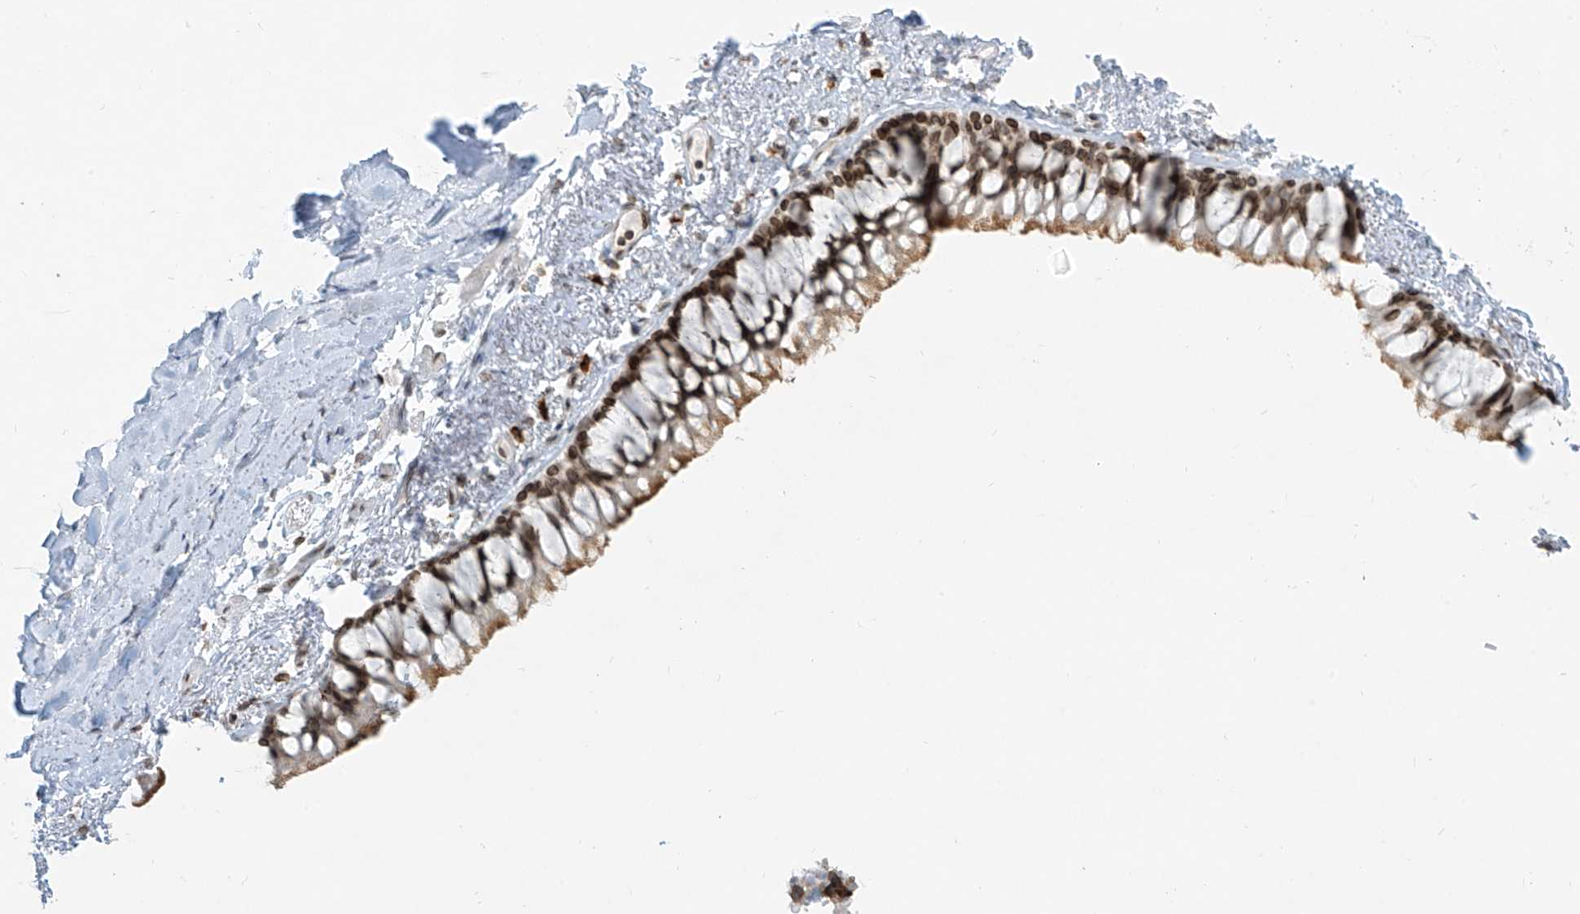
{"staining": {"intensity": "moderate", "quantity": ">75%", "location": "cytoplasmic/membranous,nuclear"}, "tissue": "bronchus", "cell_type": "Respiratory epithelial cells", "image_type": "normal", "snomed": [{"axis": "morphology", "description": "Normal tissue, NOS"}, {"axis": "topography", "description": "Cartilage tissue"}, {"axis": "topography", "description": "Bronchus"}], "caption": "Protein staining demonstrates moderate cytoplasmic/membranous,nuclear expression in approximately >75% of respiratory epithelial cells in normal bronchus. The staining was performed using DAB to visualize the protein expression in brown, while the nuclei were stained in blue with hematoxylin (Magnification: 20x).", "gene": "SAMD15", "patient": {"sex": "female", "age": 73}}